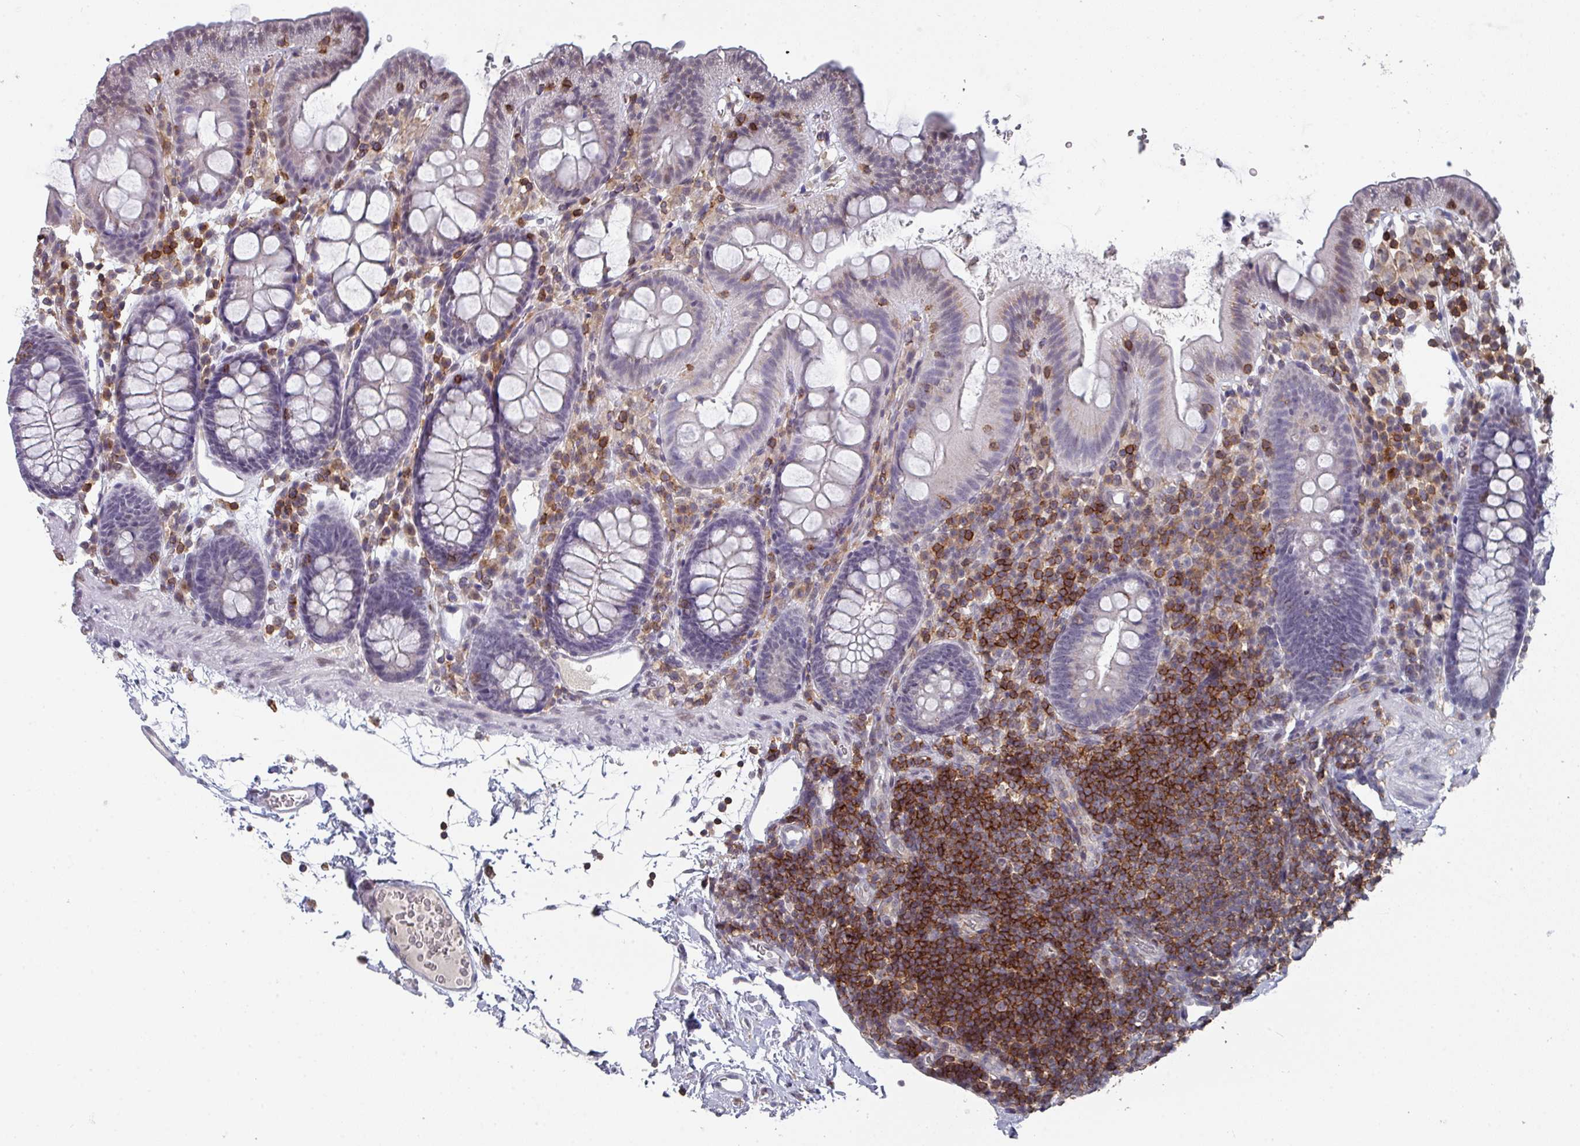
{"staining": {"intensity": "negative", "quantity": "none", "location": "none"}, "tissue": "colon", "cell_type": "Endothelial cells", "image_type": "normal", "snomed": [{"axis": "morphology", "description": "Normal tissue, NOS"}, {"axis": "topography", "description": "Colon"}], "caption": "Endothelial cells are negative for brown protein staining in normal colon. Brightfield microscopy of IHC stained with DAB (3,3'-diaminobenzidine) (brown) and hematoxylin (blue), captured at high magnification.", "gene": "RASAL3", "patient": {"sex": "male", "age": 75}}